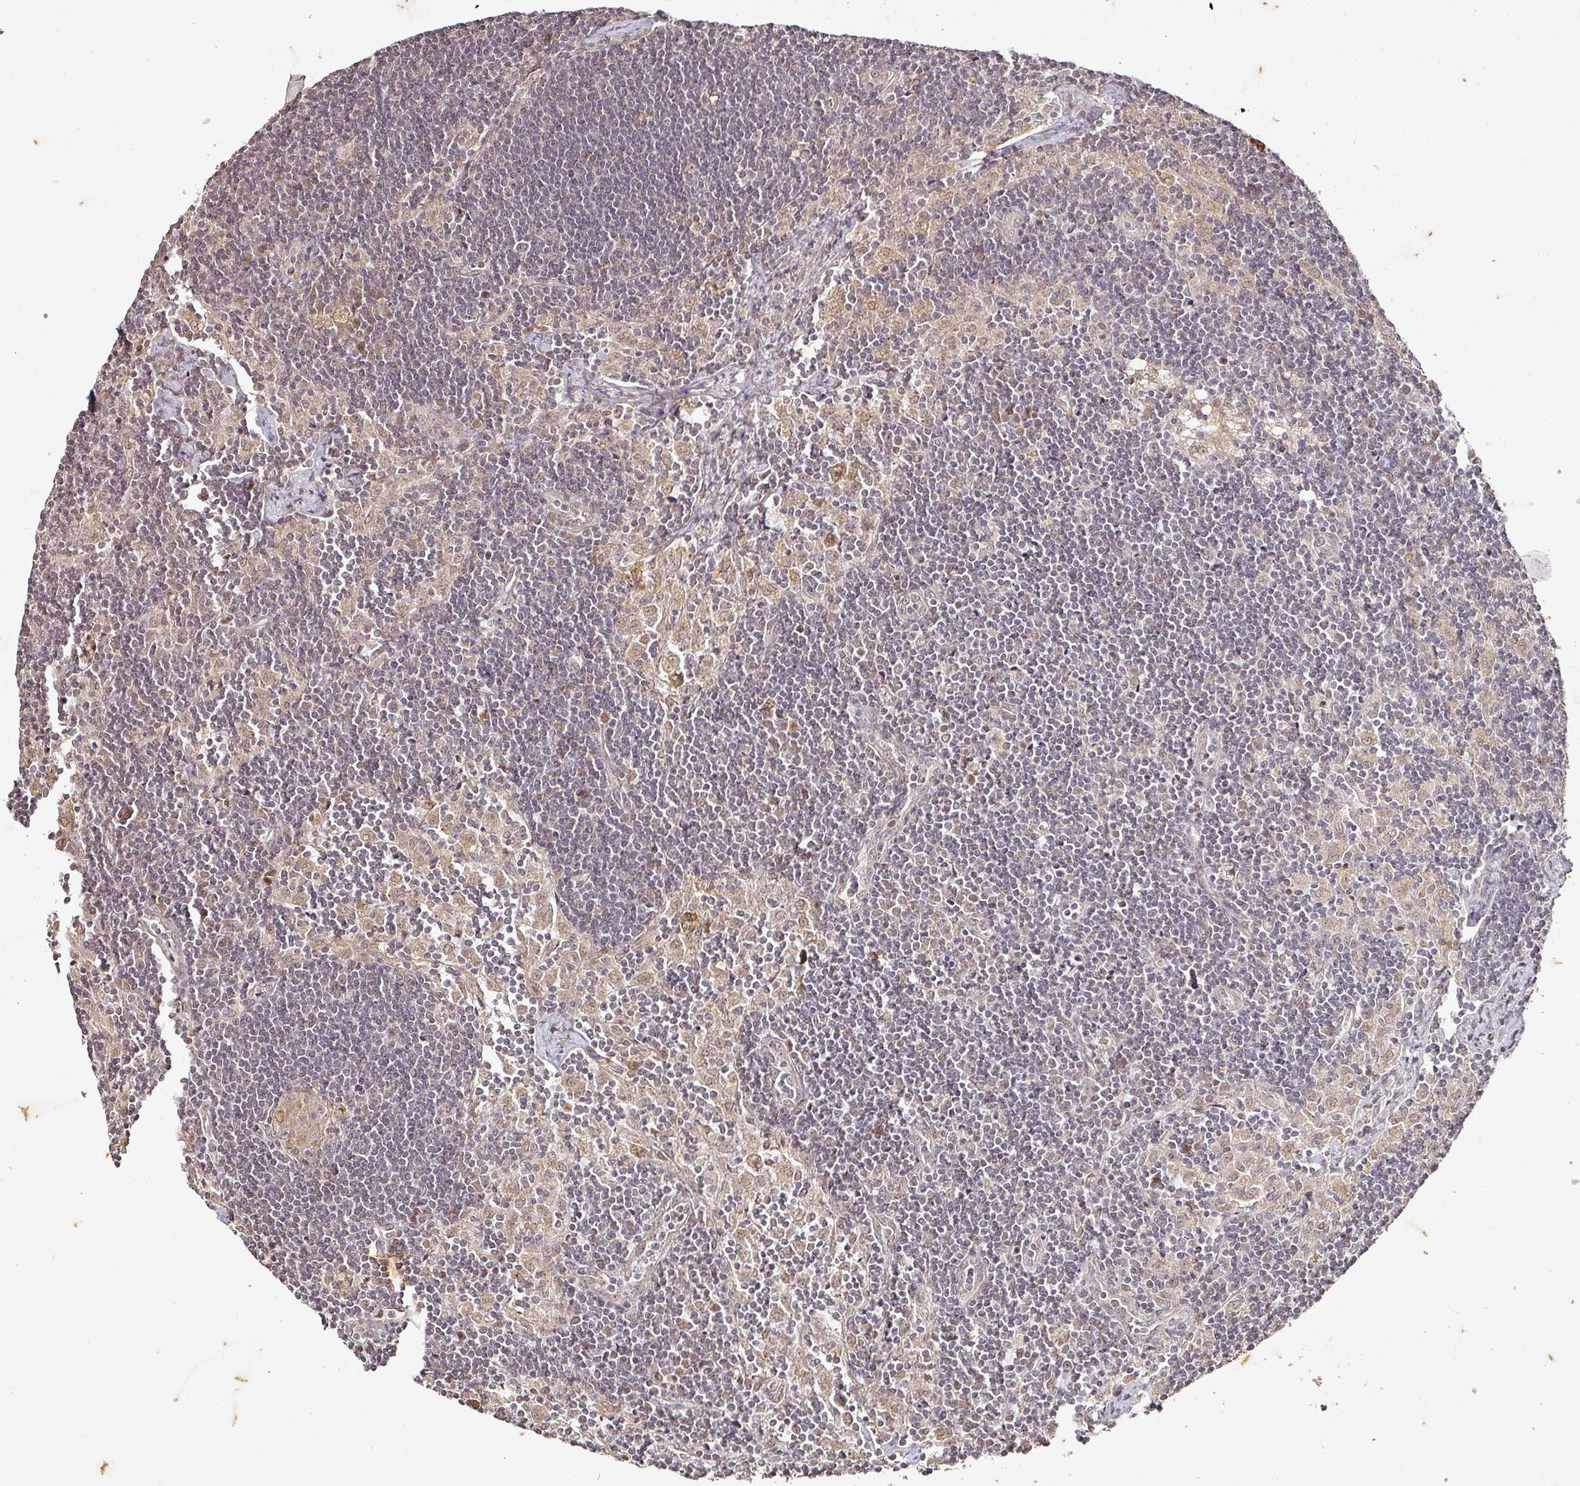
{"staining": {"intensity": "negative", "quantity": "none", "location": "none"}, "tissue": "lymph node", "cell_type": "Germinal center cells", "image_type": "normal", "snomed": [{"axis": "morphology", "description": "Normal tissue, NOS"}, {"axis": "topography", "description": "Lymph node"}], "caption": "Human lymph node stained for a protein using immunohistochemistry demonstrates no expression in germinal center cells.", "gene": "CAPN5", "patient": {"sex": "male", "age": 24}}